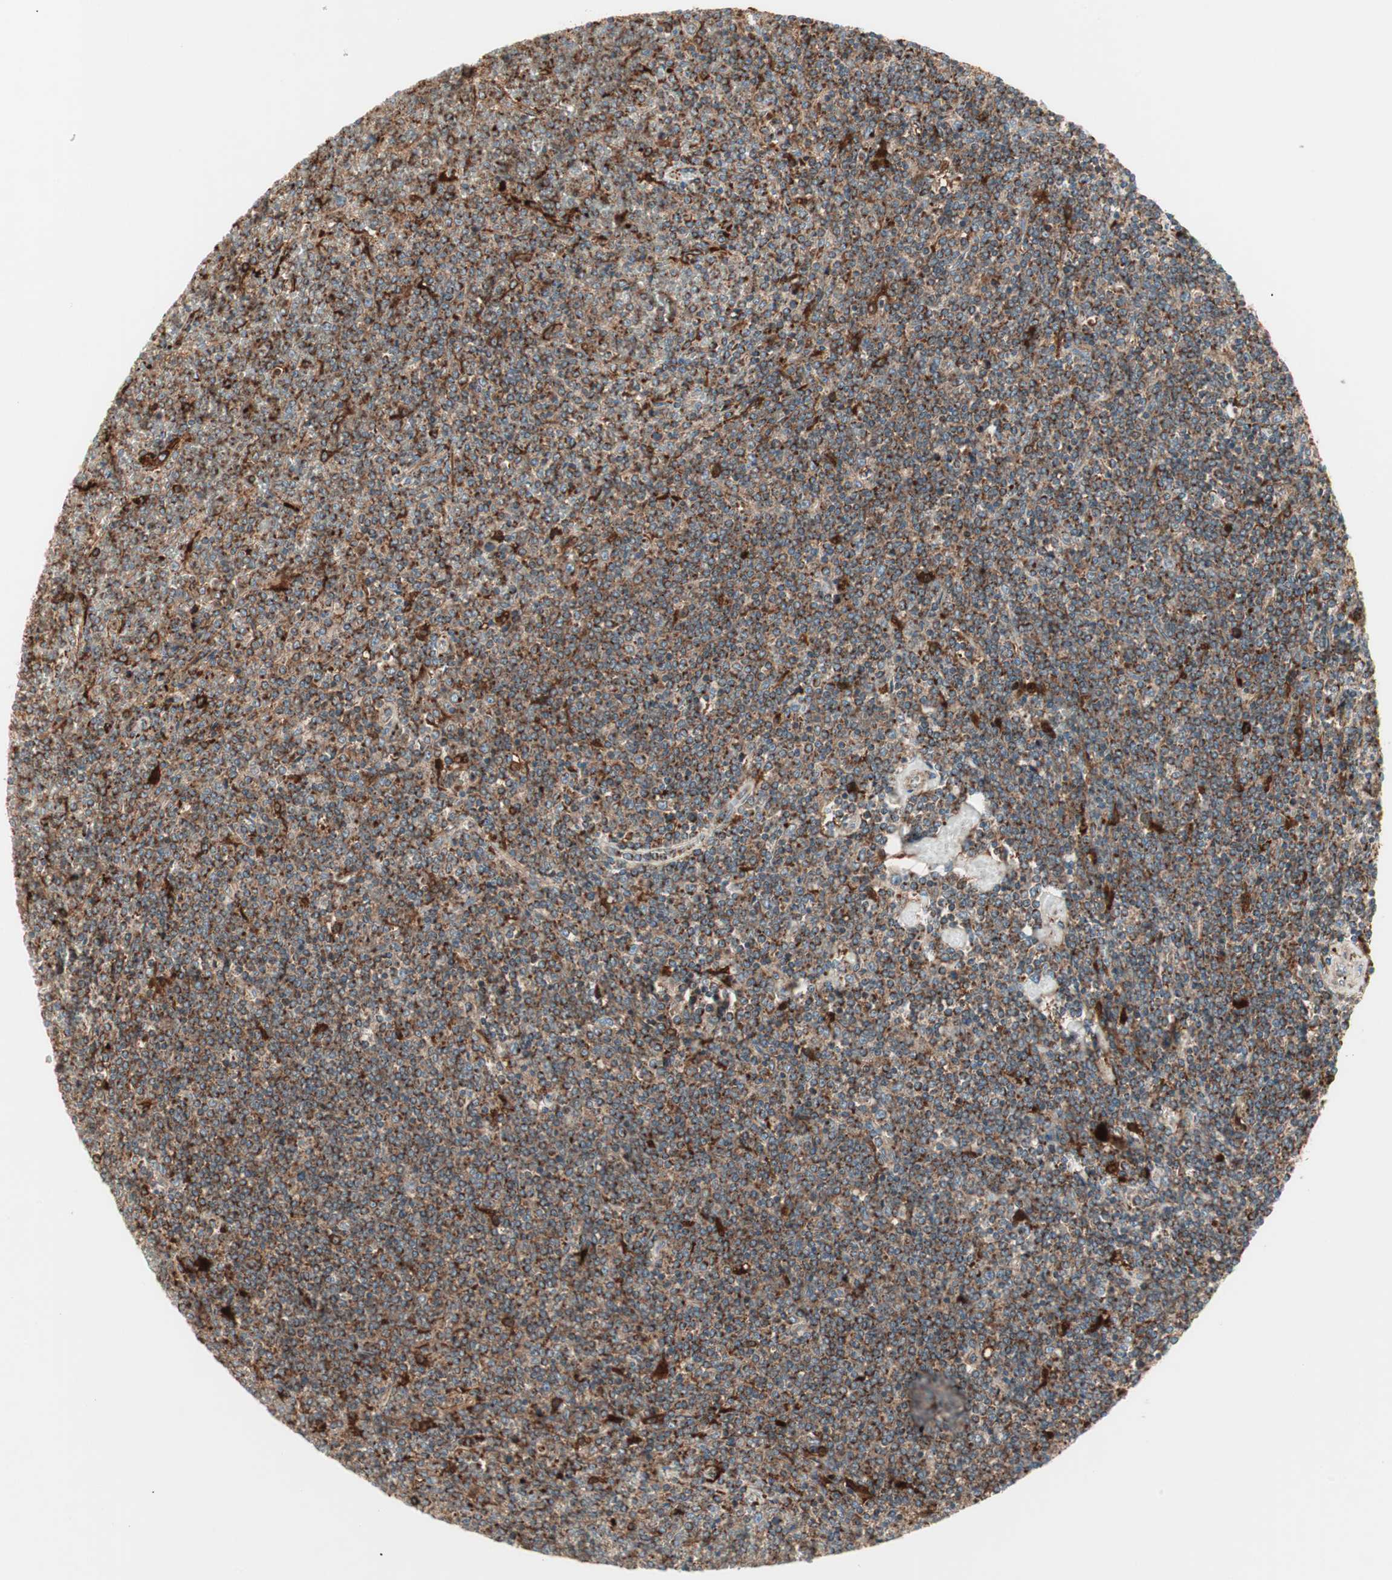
{"staining": {"intensity": "weak", "quantity": ">75%", "location": "cytoplasmic/membranous"}, "tissue": "lymphoma", "cell_type": "Tumor cells", "image_type": "cancer", "snomed": [{"axis": "morphology", "description": "Malignant lymphoma, non-Hodgkin's type, Low grade"}, {"axis": "topography", "description": "Spleen"}], "caption": "Weak cytoplasmic/membranous staining is appreciated in approximately >75% of tumor cells in low-grade malignant lymphoma, non-Hodgkin's type. (DAB (3,3'-diaminobenzidine) = brown stain, brightfield microscopy at high magnification).", "gene": "ATP6V1G1", "patient": {"sex": "female", "age": 19}}